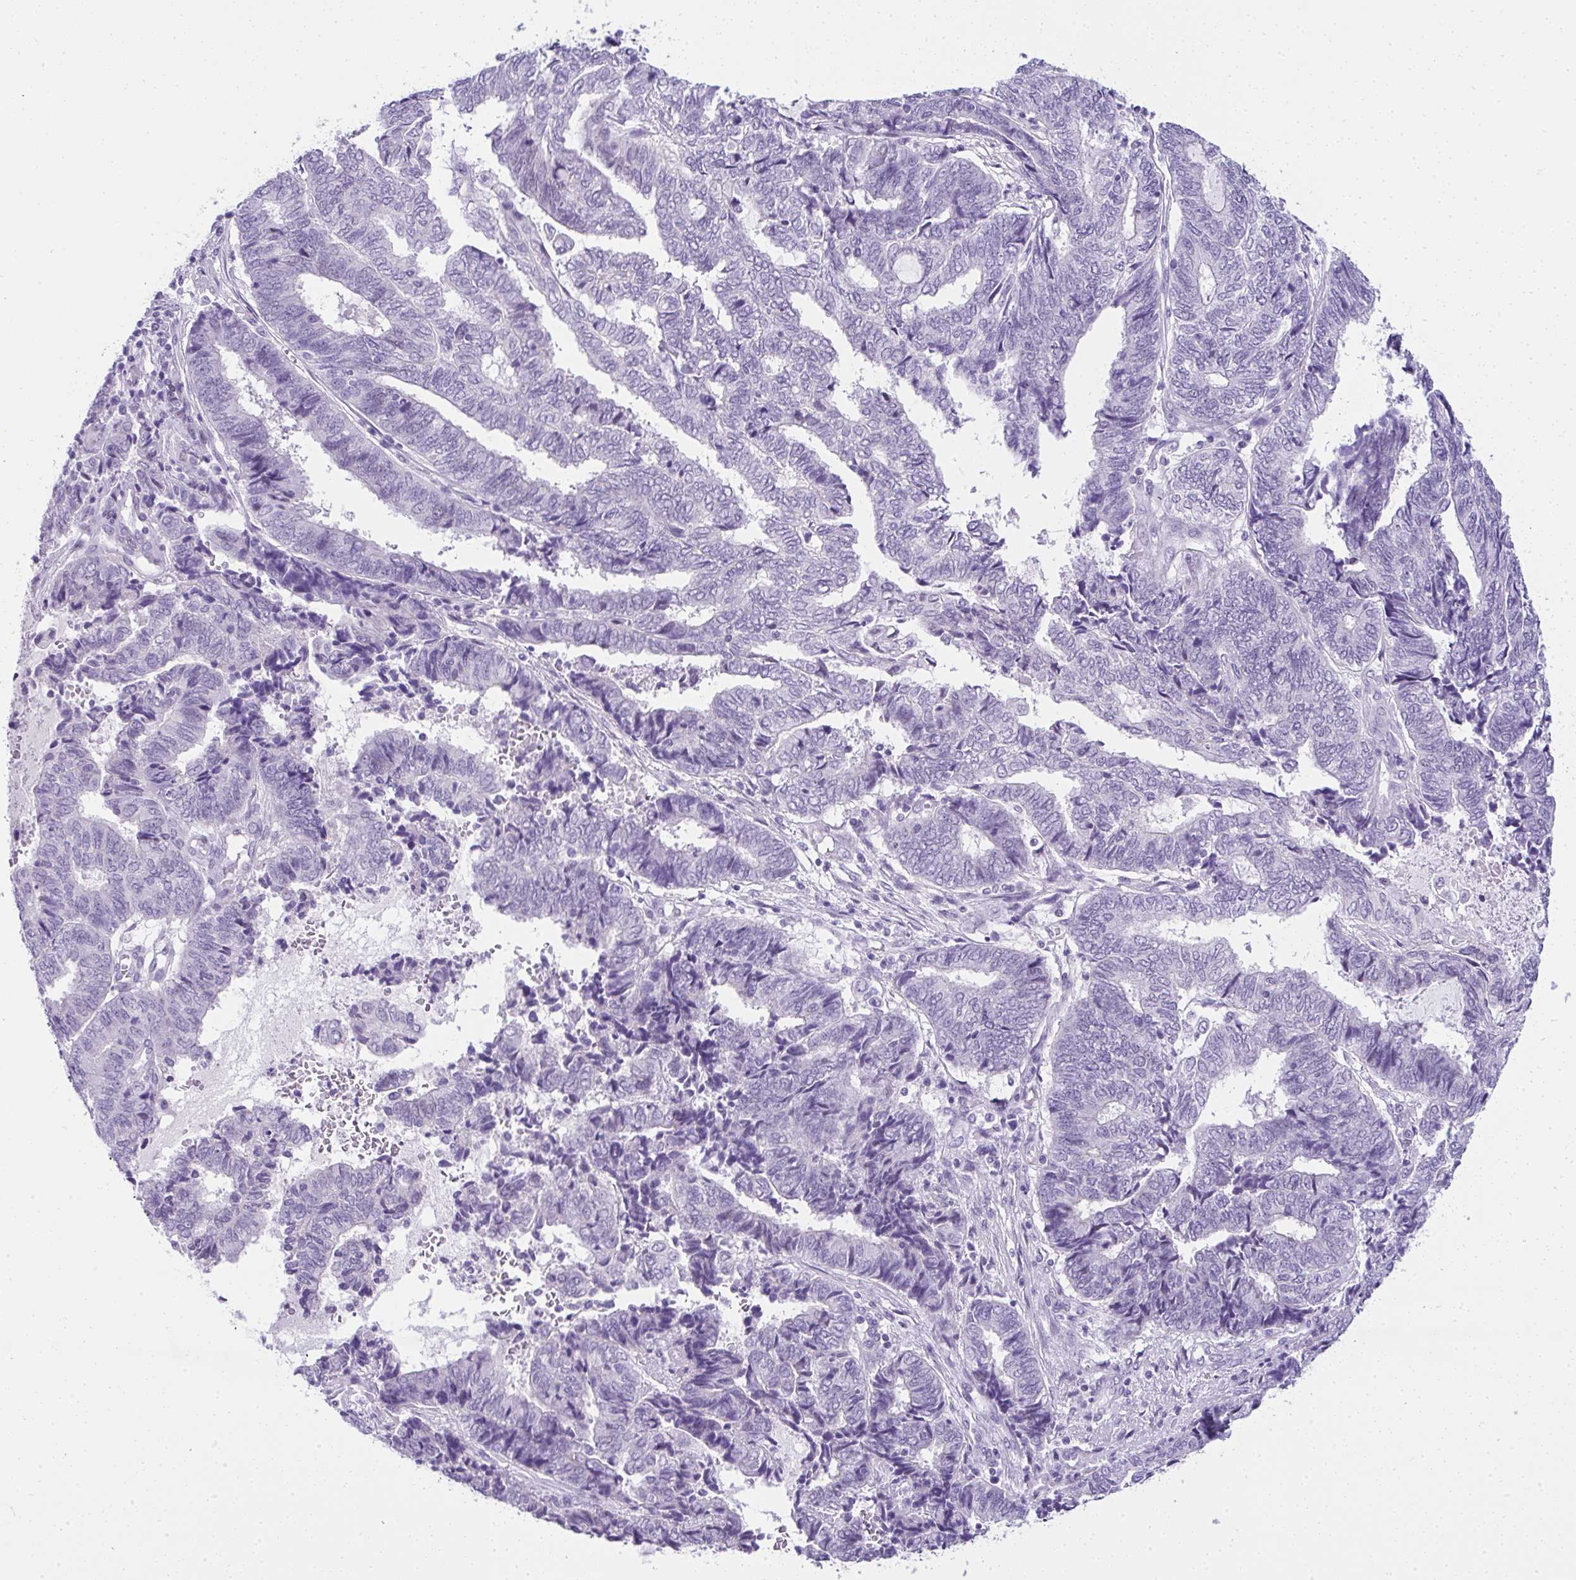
{"staining": {"intensity": "negative", "quantity": "none", "location": "none"}, "tissue": "endometrial cancer", "cell_type": "Tumor cells", "image_type": "cancer", "snomed": [{"axis": "morphology", "description": "Adenocarcinoma, NOS"}, {"axis": "topography", "description": "Uterus"}, {"axis": "topography", "description": "Endometrium"}], "caption": "Tumor cells show no significant positivity in adenocarcinoma (endometrial). The staining was performed using DAB (3,3'-diaminobenzidine) to visualize the protein expression in brown, while the nuclei were stained in blue with hematoxylin (Magnification: 20x).", "gene": "RNF183", "patient": {"sex": "female", "age": 70}}